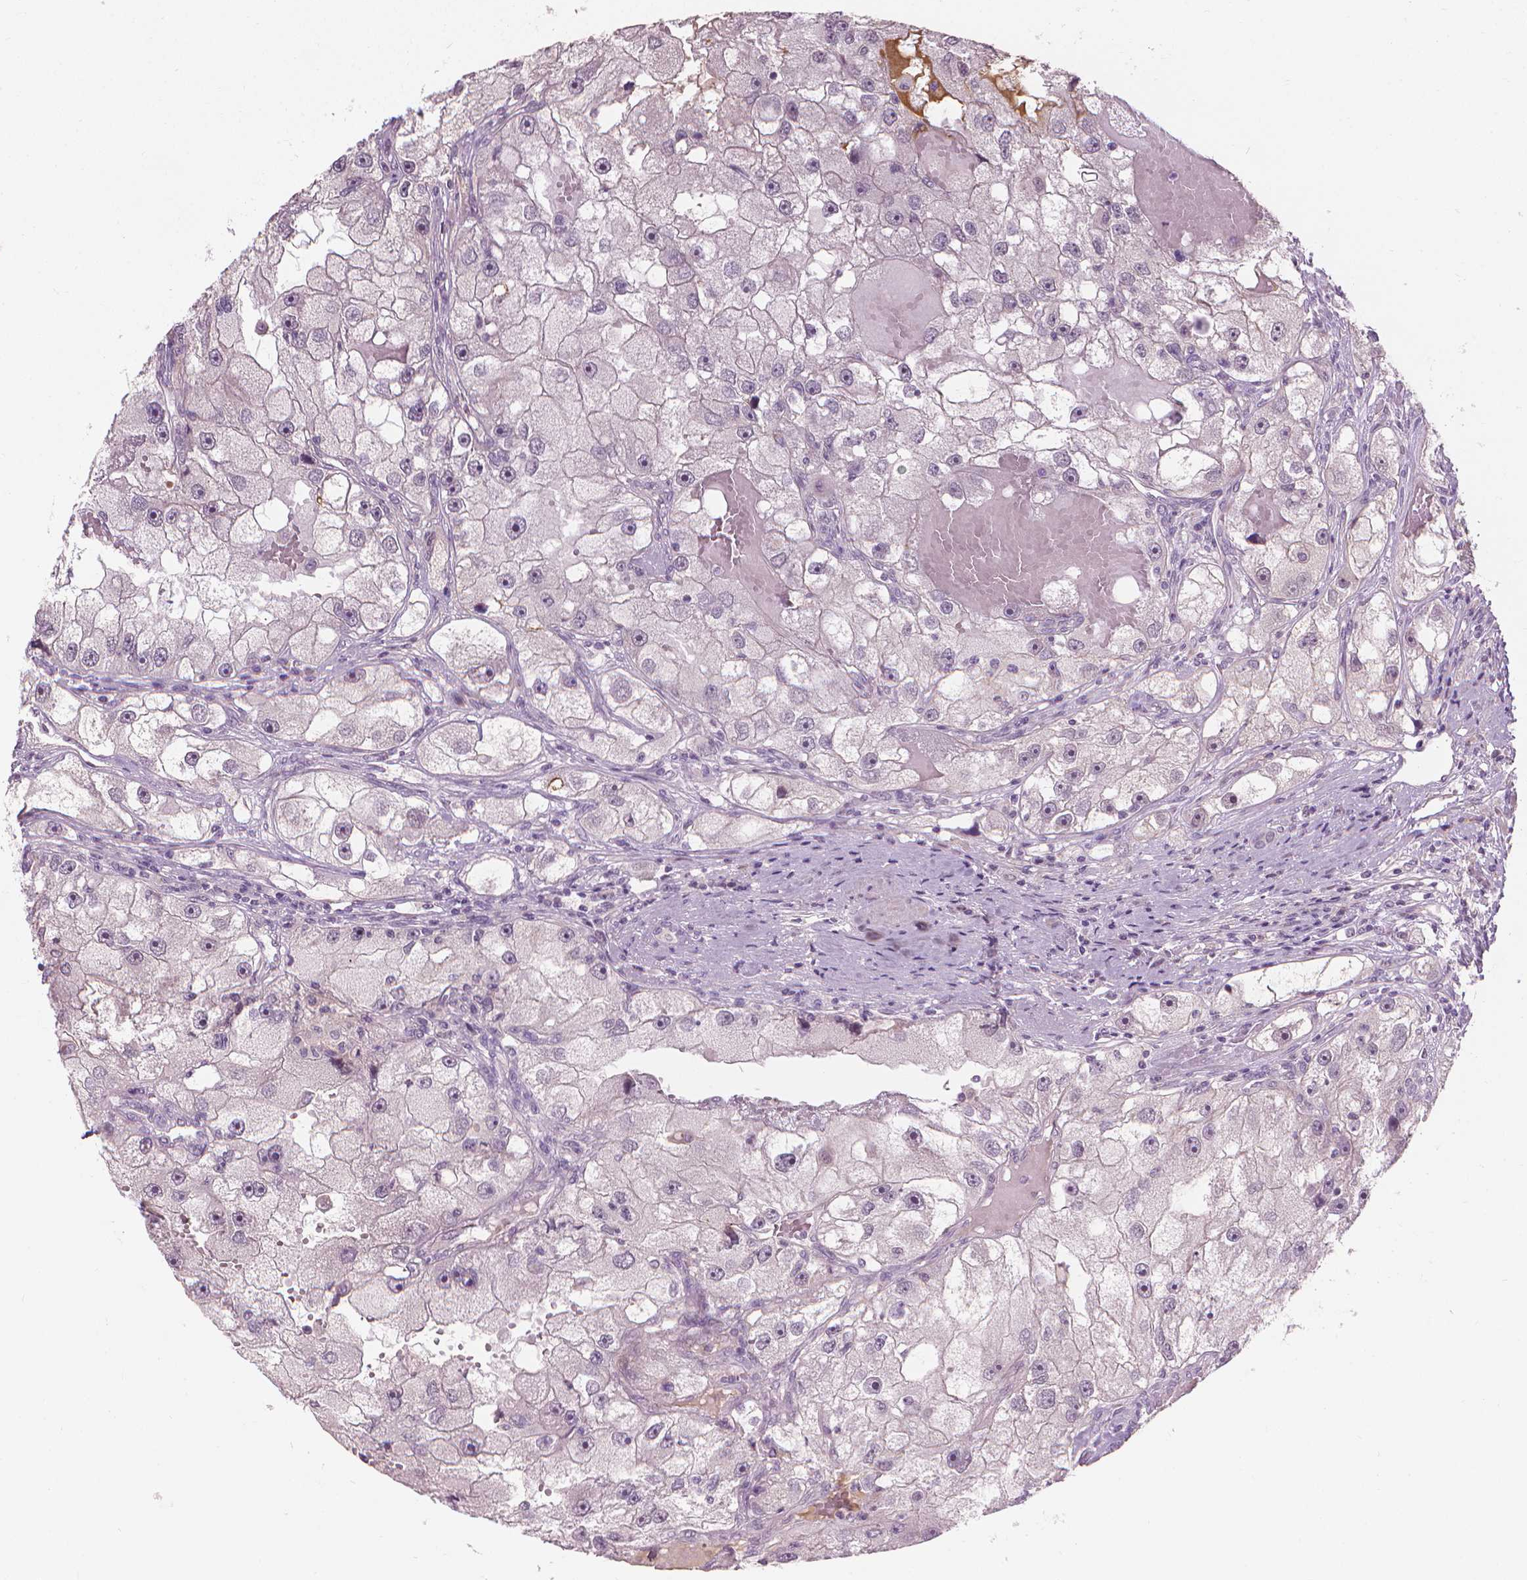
{"staining": {"intensity": "negative", "quantity": "none", "location": "none"}, "tissue": "renal cancer", "cell_type": "Tumor cells", "image_type": "cancer", "snomed": [{"axis": "morphology", "description": "Adenocarcinoma, NOS"}, {"axis": "topography", "description": "Kidney"}], "caption": "DAB (3,3'-diaminobenzidine) immunohistochemical staining of renal cancer demonstrates no significant staining in tumor cells. Brightfield microscopy of IHC stained with DAB (brown) and hematoxylin (blue), captured at high magnification.", "gene": "SAXO2", "patient": {"sex": "male", "age": 63}}